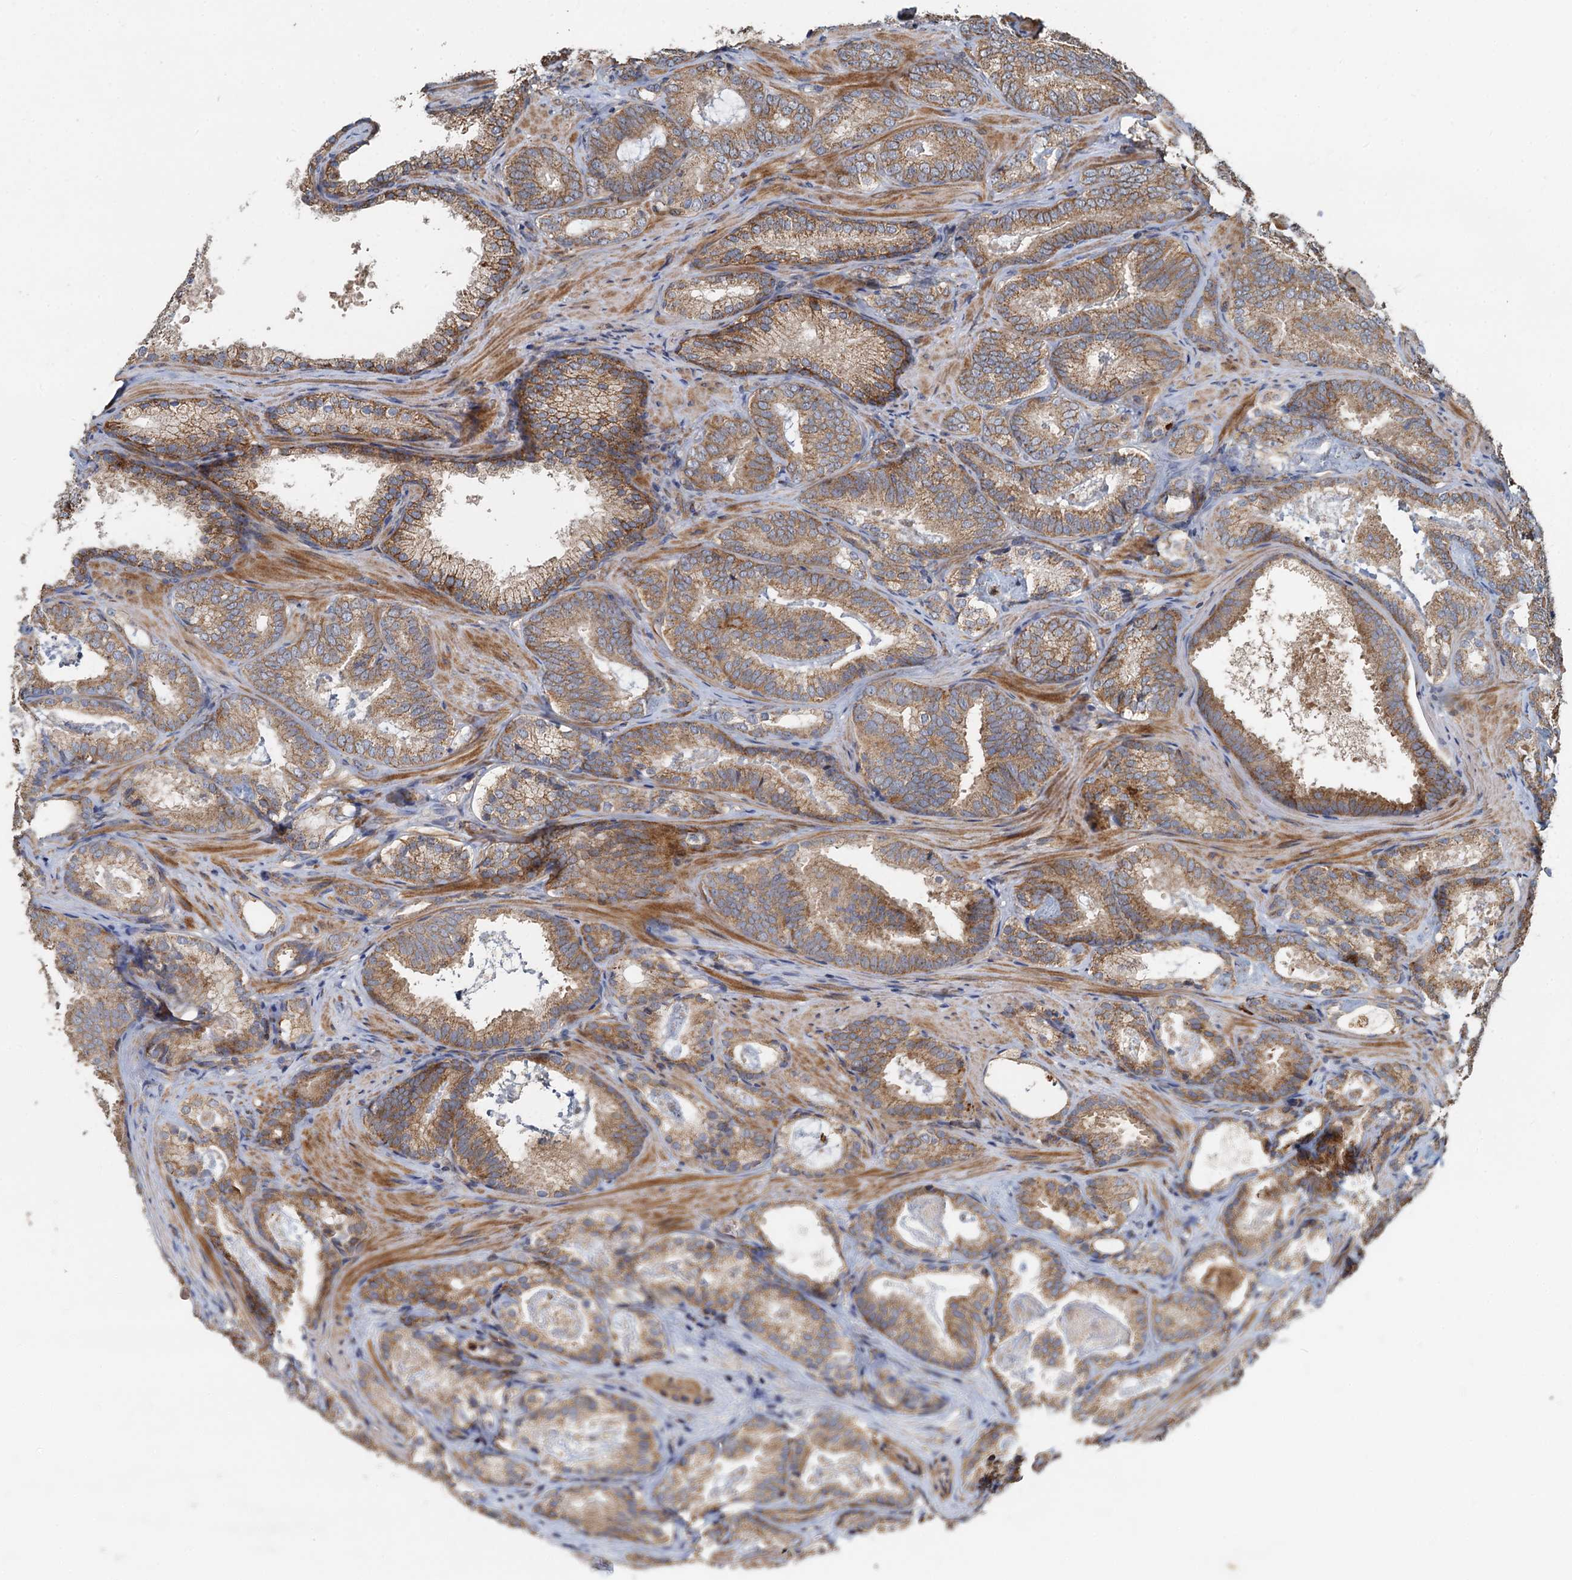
{"staining": {"intensity": "moderate", "quantity": ">75%", "location": "cytoplasmic/membranous"}, "tissue": "prostate cancer", "cell_type": "Tumor cells", "image_type": "cancer", "snomed": [{"axis": "morphology", "description": "Adenocarcinoma, Low grade"}, {"axis": "topography", "description": "Prostate"}], "caption": "Human adenocarcinoma (low-grade) (prostate) stained with a protein marker reveals moderate staining in tumor cells.", "gene": "SDS", "patient": {"sex": "male", "age": 60}}